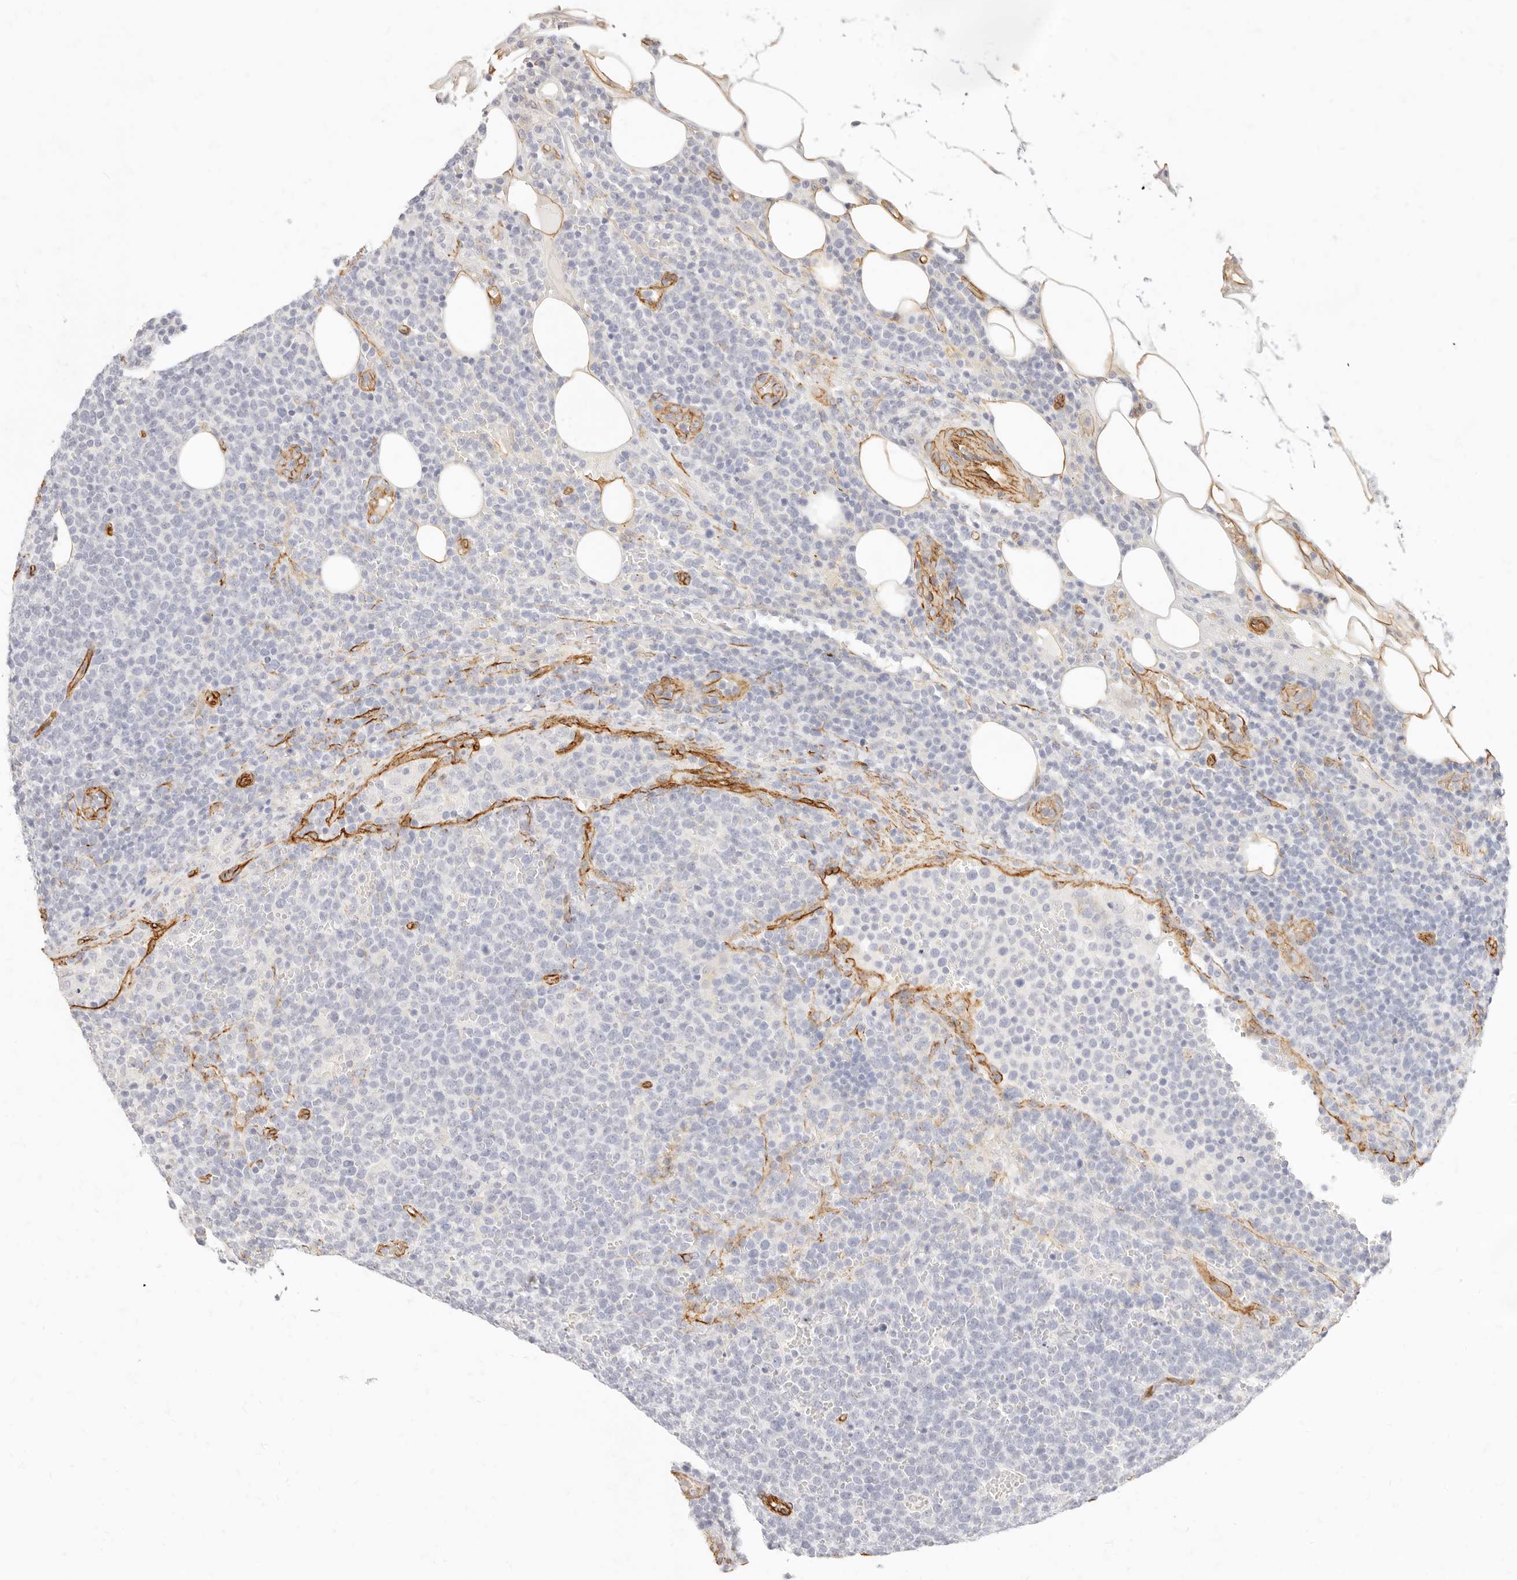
{"staining": {"intensity": "negative", "quantity": "none", "location": "none"}, "tissue": "lymphoma", "cell_type": "Tumor cells", "image_type": "cancer", "snomed": [{"axis": "morphology", "description": "Malignant lymphoma, non-Hodgkin's type, High grade"}, {"axis": "topography", "description": "Lymph node"}], "caption": "High power microscopy histopathology image of an immunohistochemistry image of lymphoma, revealing no significant positivity in tumor cells.", "gene": "NUS1", "patient": {"sex": "male", "age": 61}}